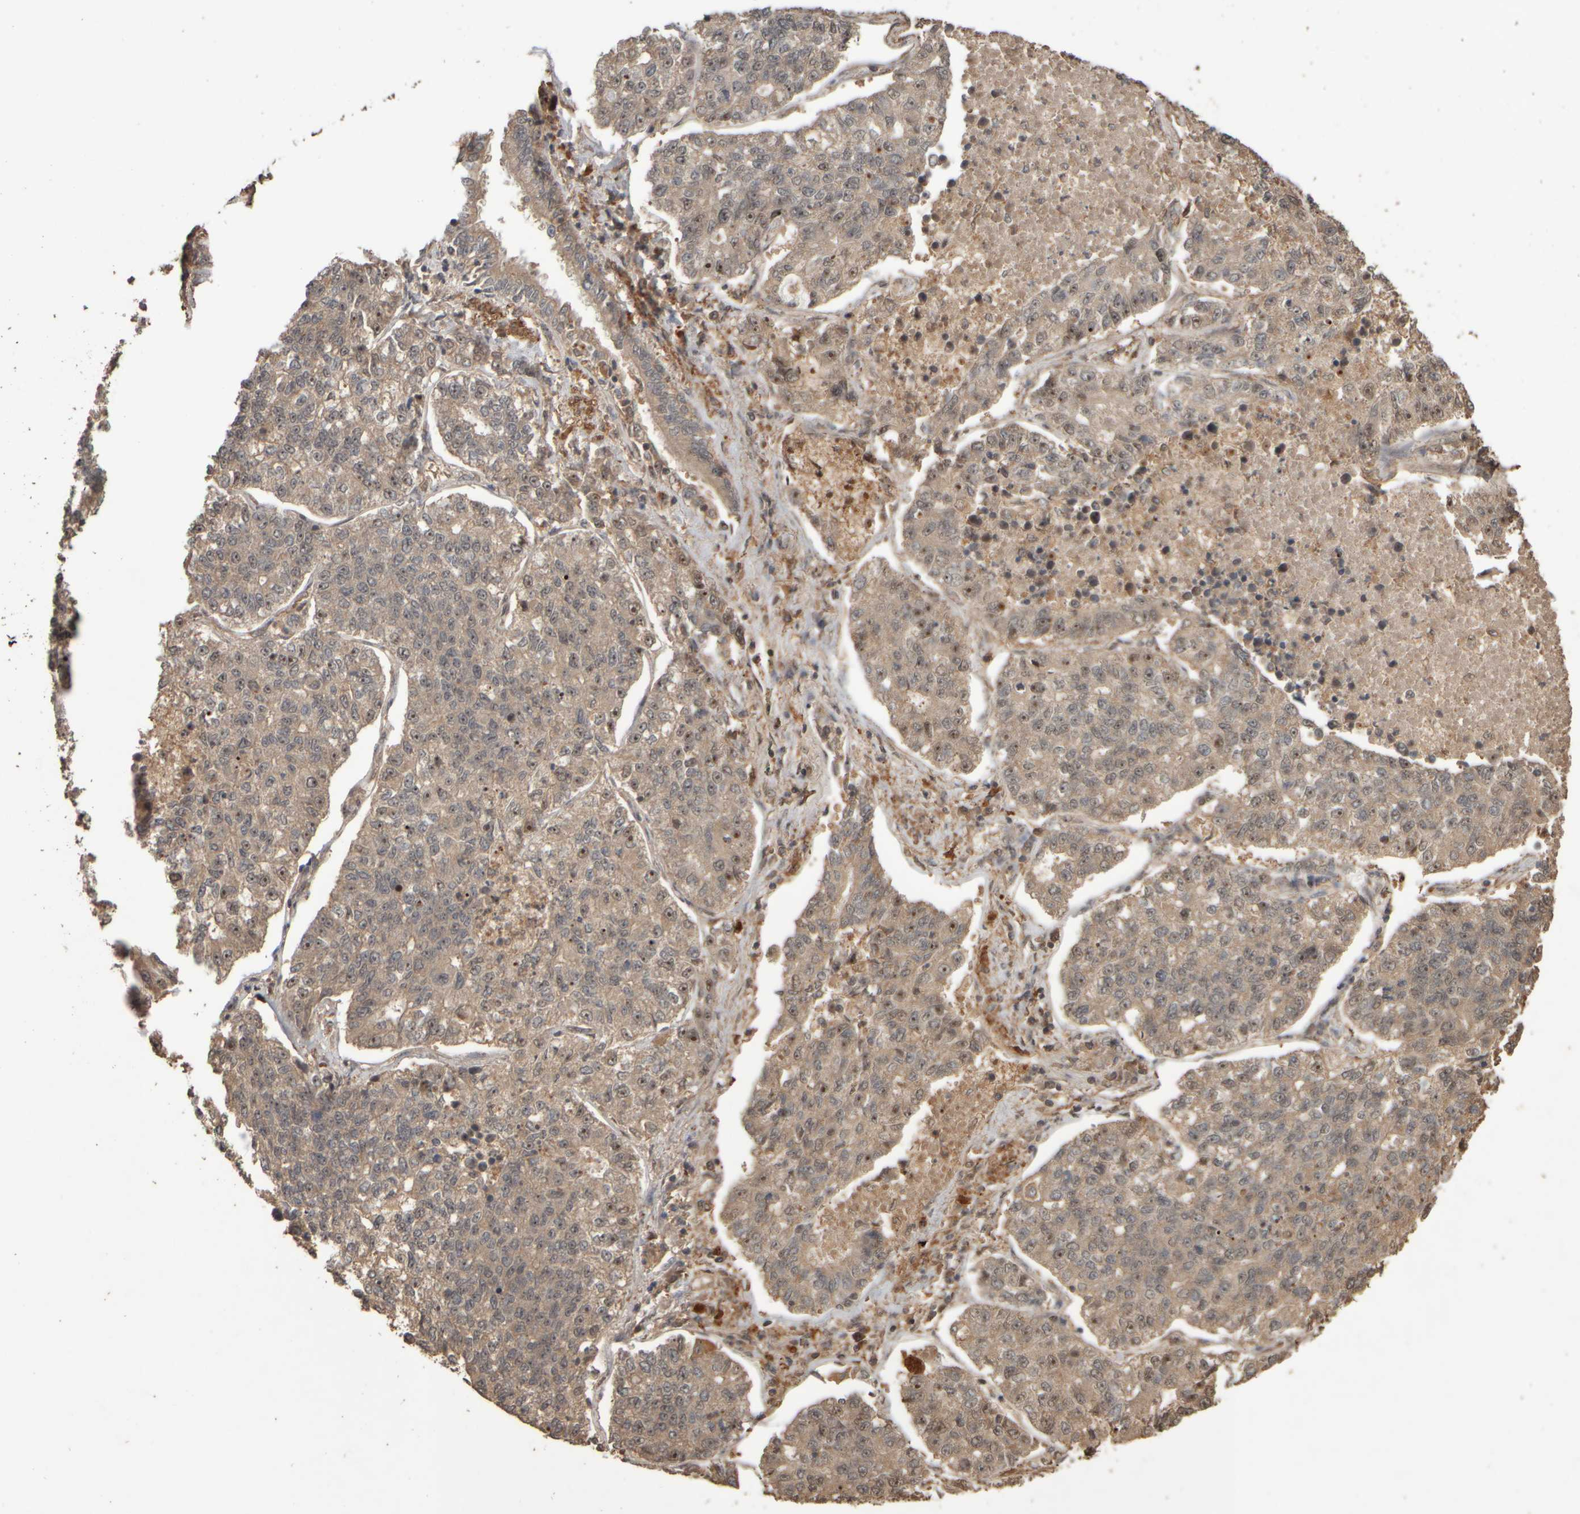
{"staining": {"intensity": "weak", "quantity": ">75%", "location": "cytoplasmic/membranous,nuclear"}, "tissue": "lung cancer", "cell_type": "Tumor cells", "image_type": "cancer", "snomed": [{"axis": "morphology", "description": "Adenocarcinoma, NOS"}, {"axis": "topography", "description": "Lung"}], "caption": "Brown immunohistochemical staining in lung cancer shows weak cytoplasmic/membranous and nuclear expression in about >75% of tumor cells.", "gene": "SPHK1", "patient": {"sex": "male", "age": 49}}